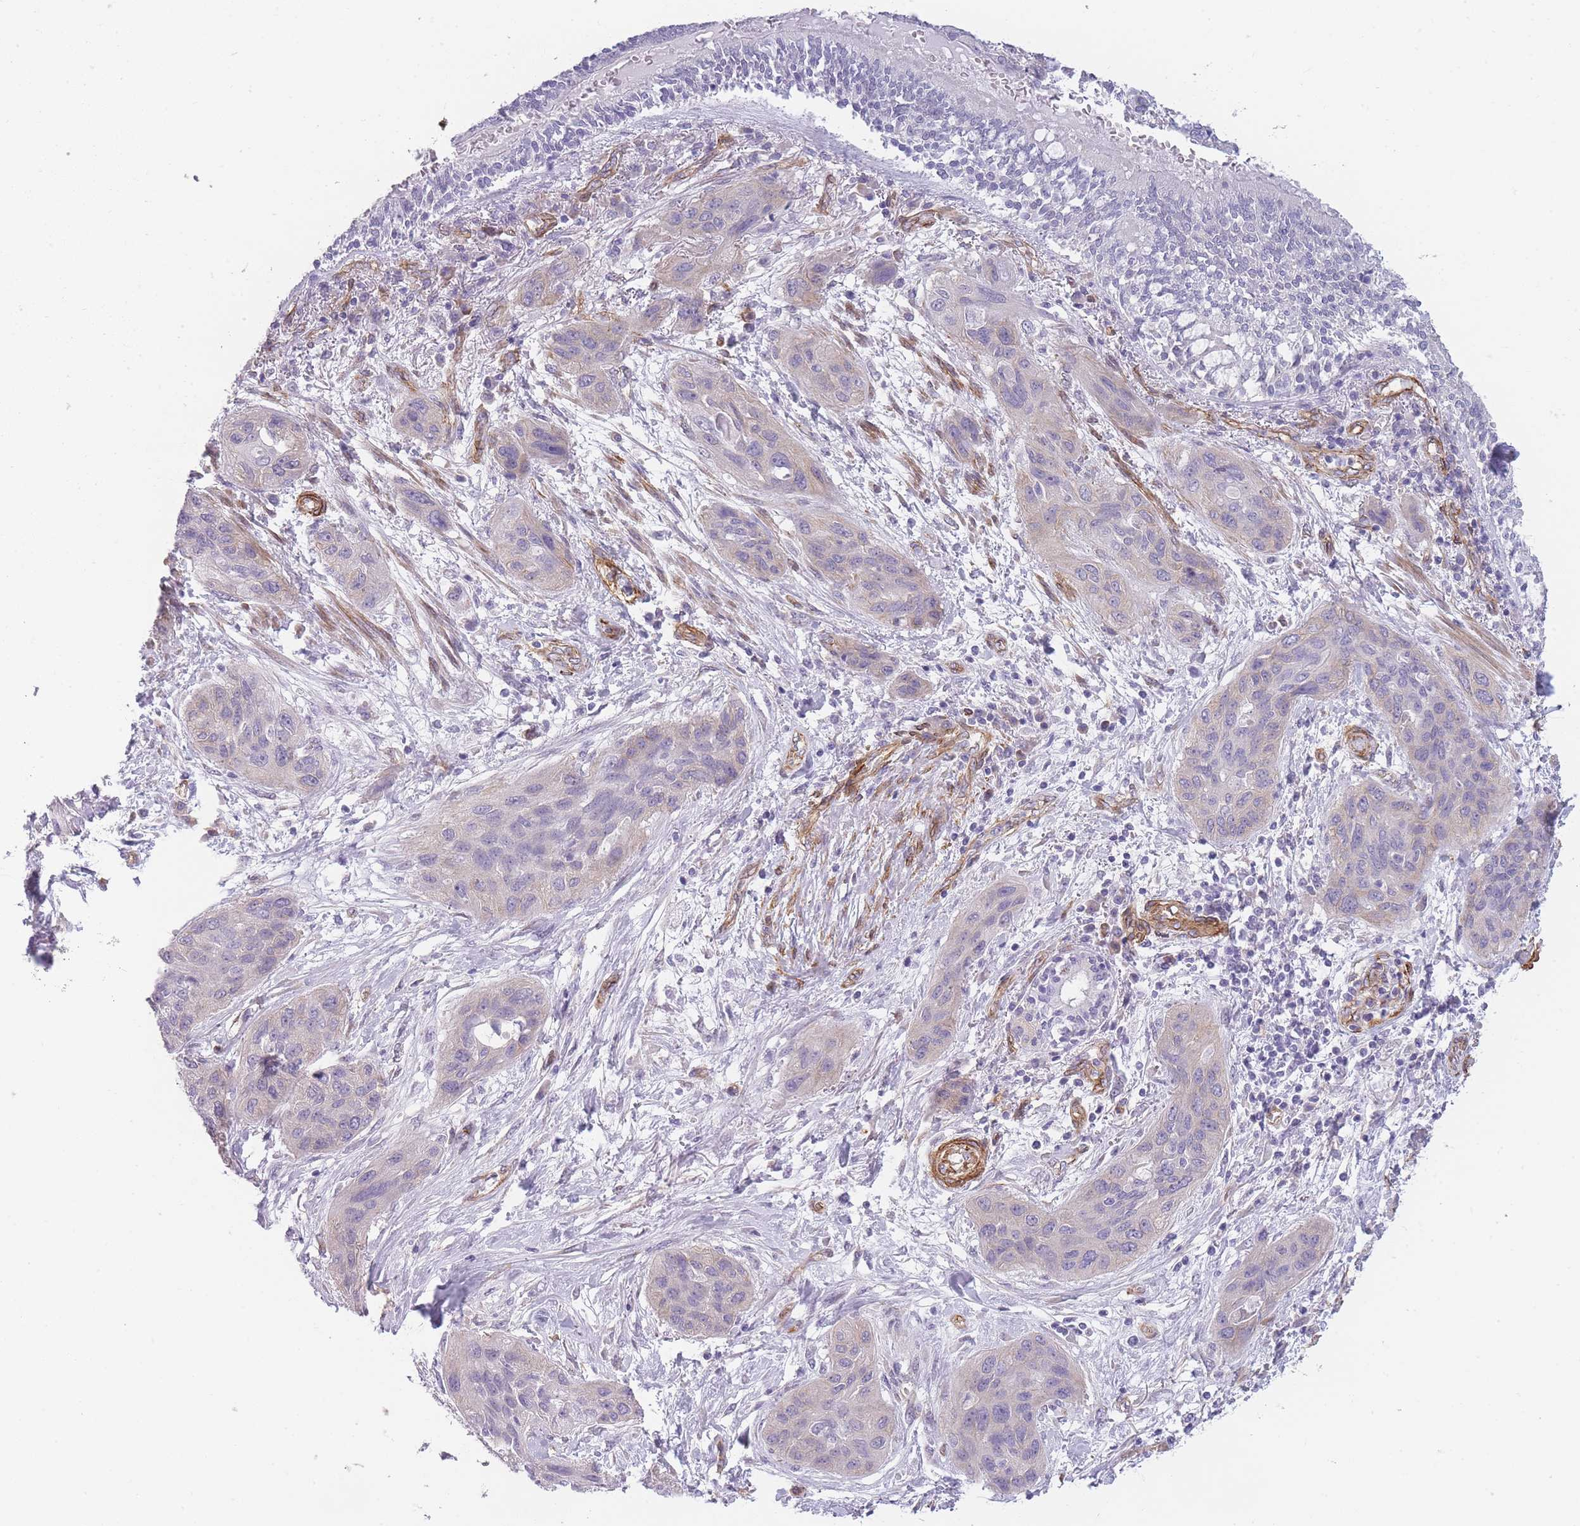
{"staining": {"intensity": "negative", "quantity": "none", "location": "none"}, "tissue": "lung cancer", "cell_type": "Tumor cells", "image_type": "cancer", "snomed": [{"axis": "morphology", "description": "Squamous cell carcinoma, NOS"}, {"axis": "topography", "description": "Lung"}], "caption": "DAB (3,3'-diaminobenzidine) immunohistochemical staining of lung cancer (squamous cell carcinoma) demonstrates no significant staining in tumor cells.", "gene": "OR6B3", "patient": {"sex": "female", "age": 70}}